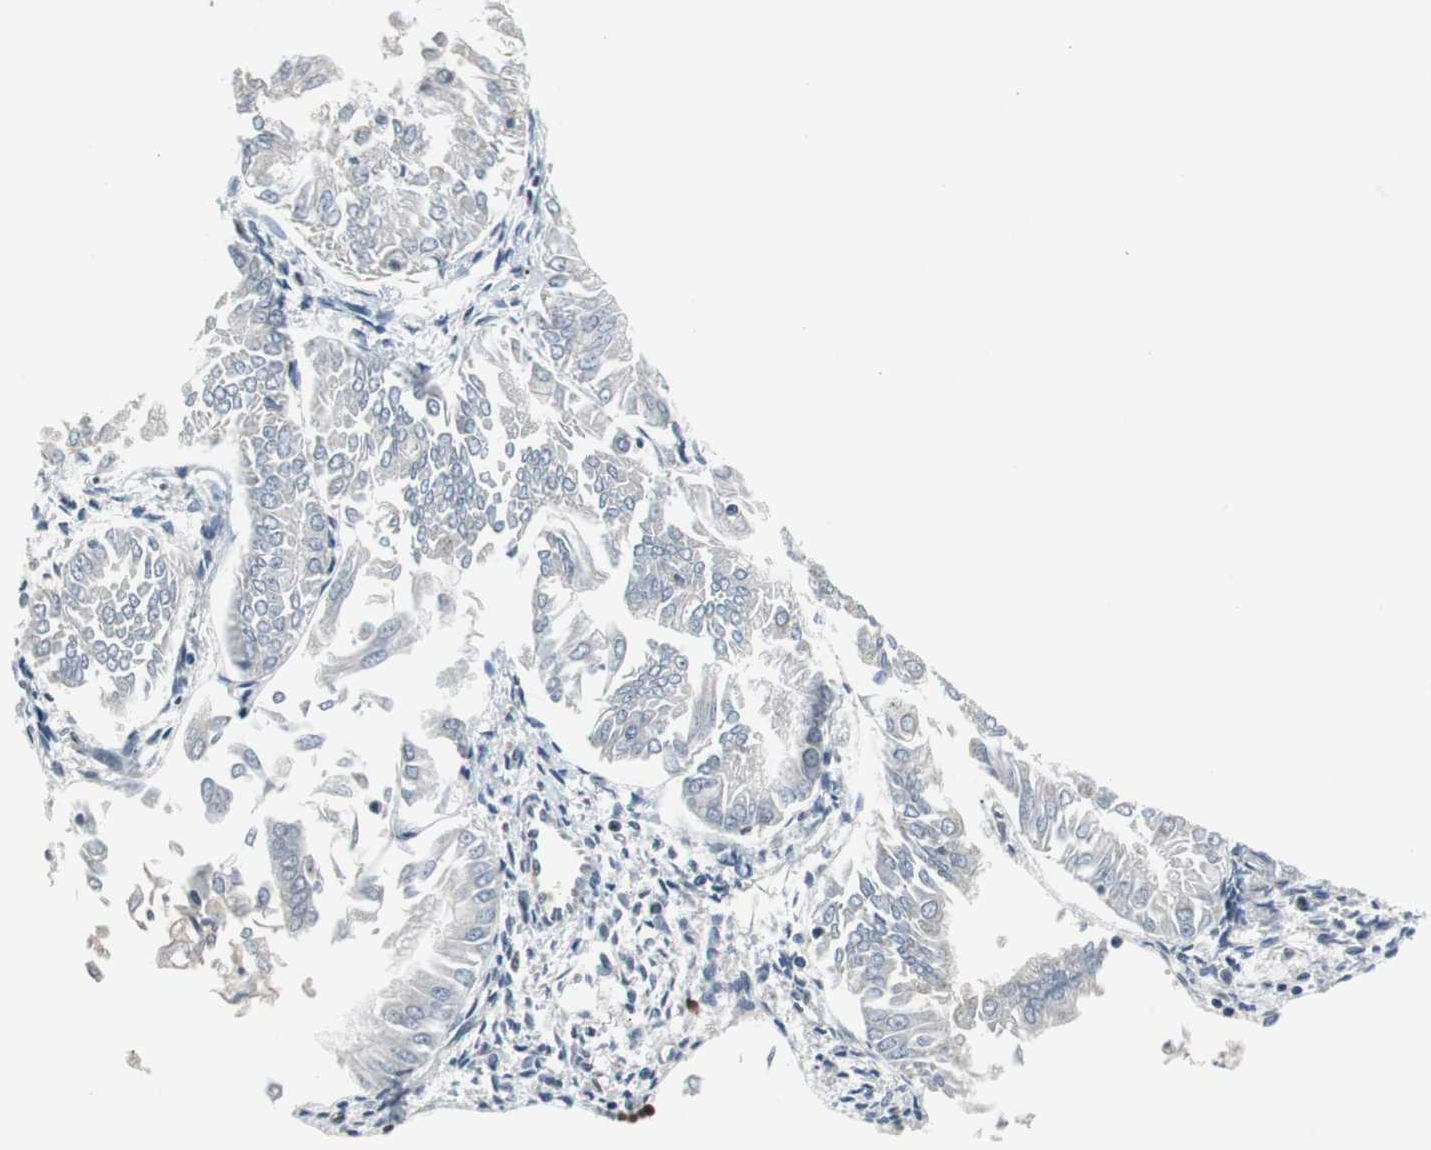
{"staining": {"intensity": "negative", "quantity": "none", "location": "none"}, "tissue": "endometrial cancer", "cell_type": "Tumor cells", "image_type": "cancer", "snomed": [{"axis": "morphology", "description": "Adenocarcinoma, NOS"}, {"axis": "topography", "description": "Endometrium"}], "caption": "This is an IHC histopathology image of human endometrial cancer (adenocarcinoma). There is no staining in tumor cells.", "gene": "CDK9", "patient": {"sex": "female", "age": 53}}